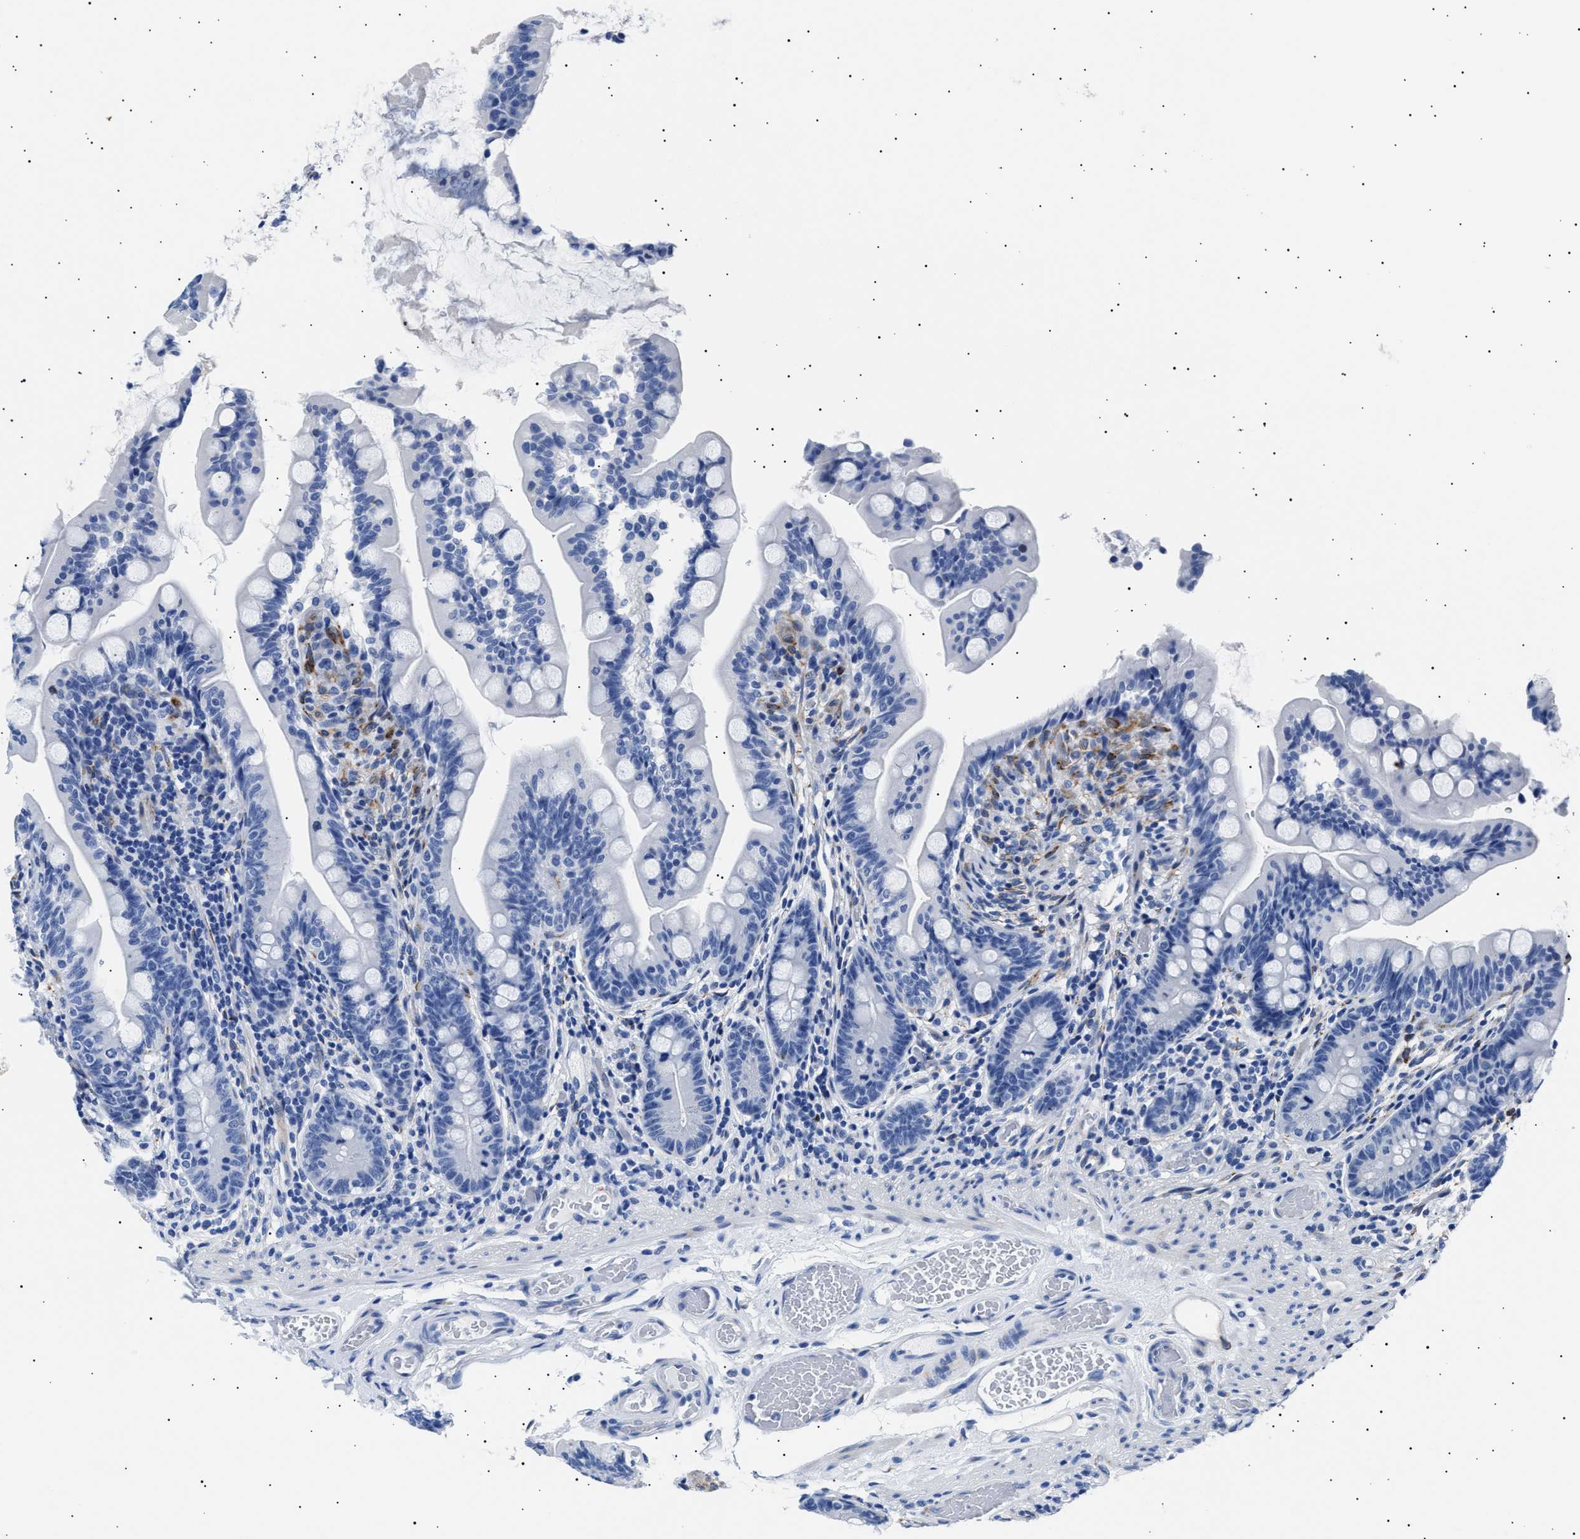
{"staining": {"intensity": "negative", "quantity": "none", "location": "none"}, "tissue": "small intestine", "cell_type": "Glandular cells", "image_type": "normal", "snomed": [{"axis": "morphology", "description": "Normal tissue, NOS"}, {"axis": "topography", "description": "Small intestine"}], "caption": "IHC photomicrograph of unremarkable small intestine stained for a protein (brown), which shows no positivity in glandular cells.", "gene": "HEMGN", "patient": {"sex": "female", "age": 56}}